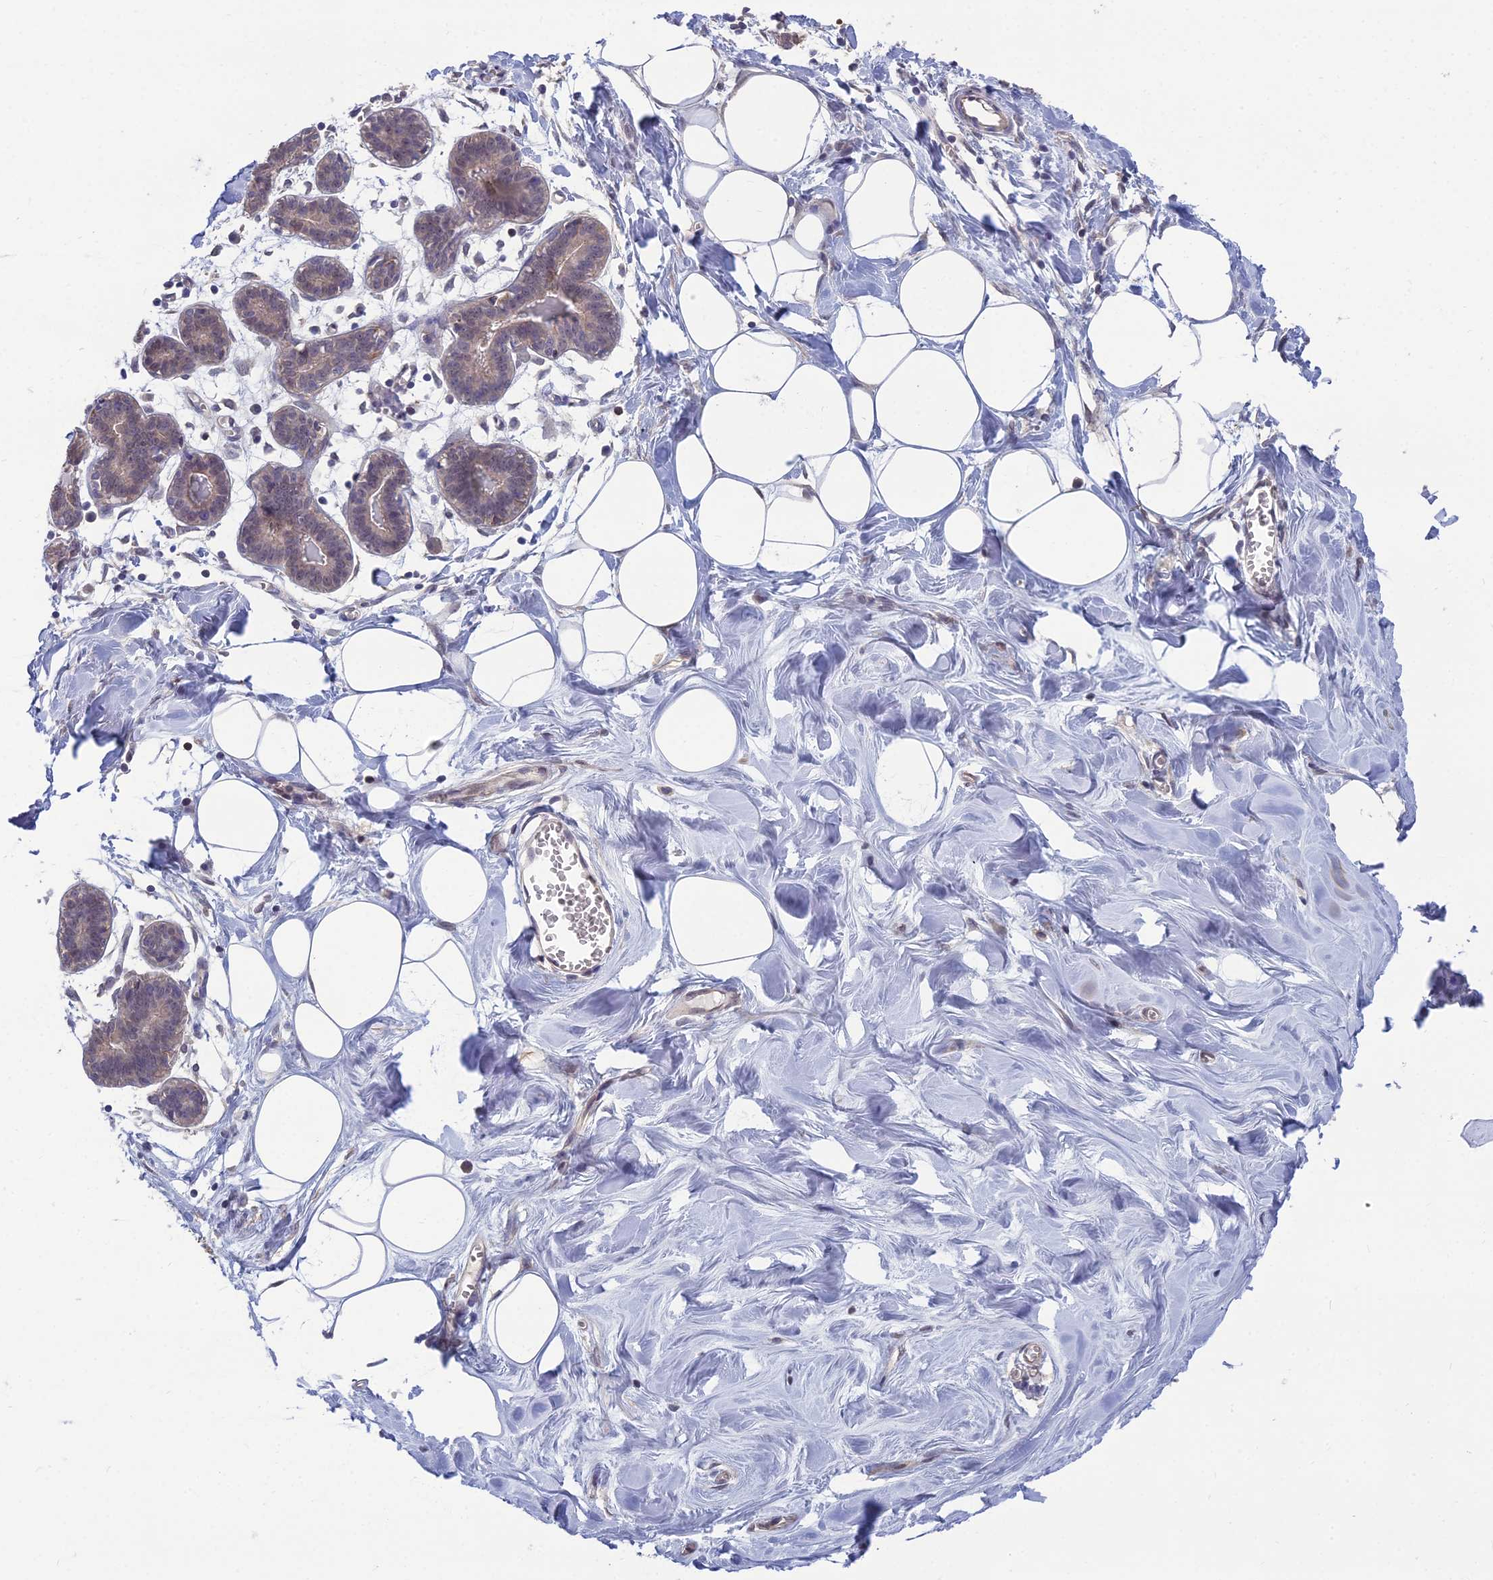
{"staining": {"intensity": "negative", "quantity": "none", "location": "none"}, "tissue": "breast", "cell_type": "Adipocytes", "image_type": "normal", "snomed": [{"axis": "morphology", "description": "Normal tissue, NOS"}, {"axis": "topography", "description": "Breast"}], "caption": "Immunohistochemistry (IHC) of unremarkable breast shows no staining in adipocytes. The staining was performed using DAB (3,3'-diaminobenzidine) to visualize the protein expression in brown, while the nuclei were stained in blue with hematoxylin (Magnification: 20x).", "gene": "OPA3", "patient": {"sex": "female", "age": 27}}